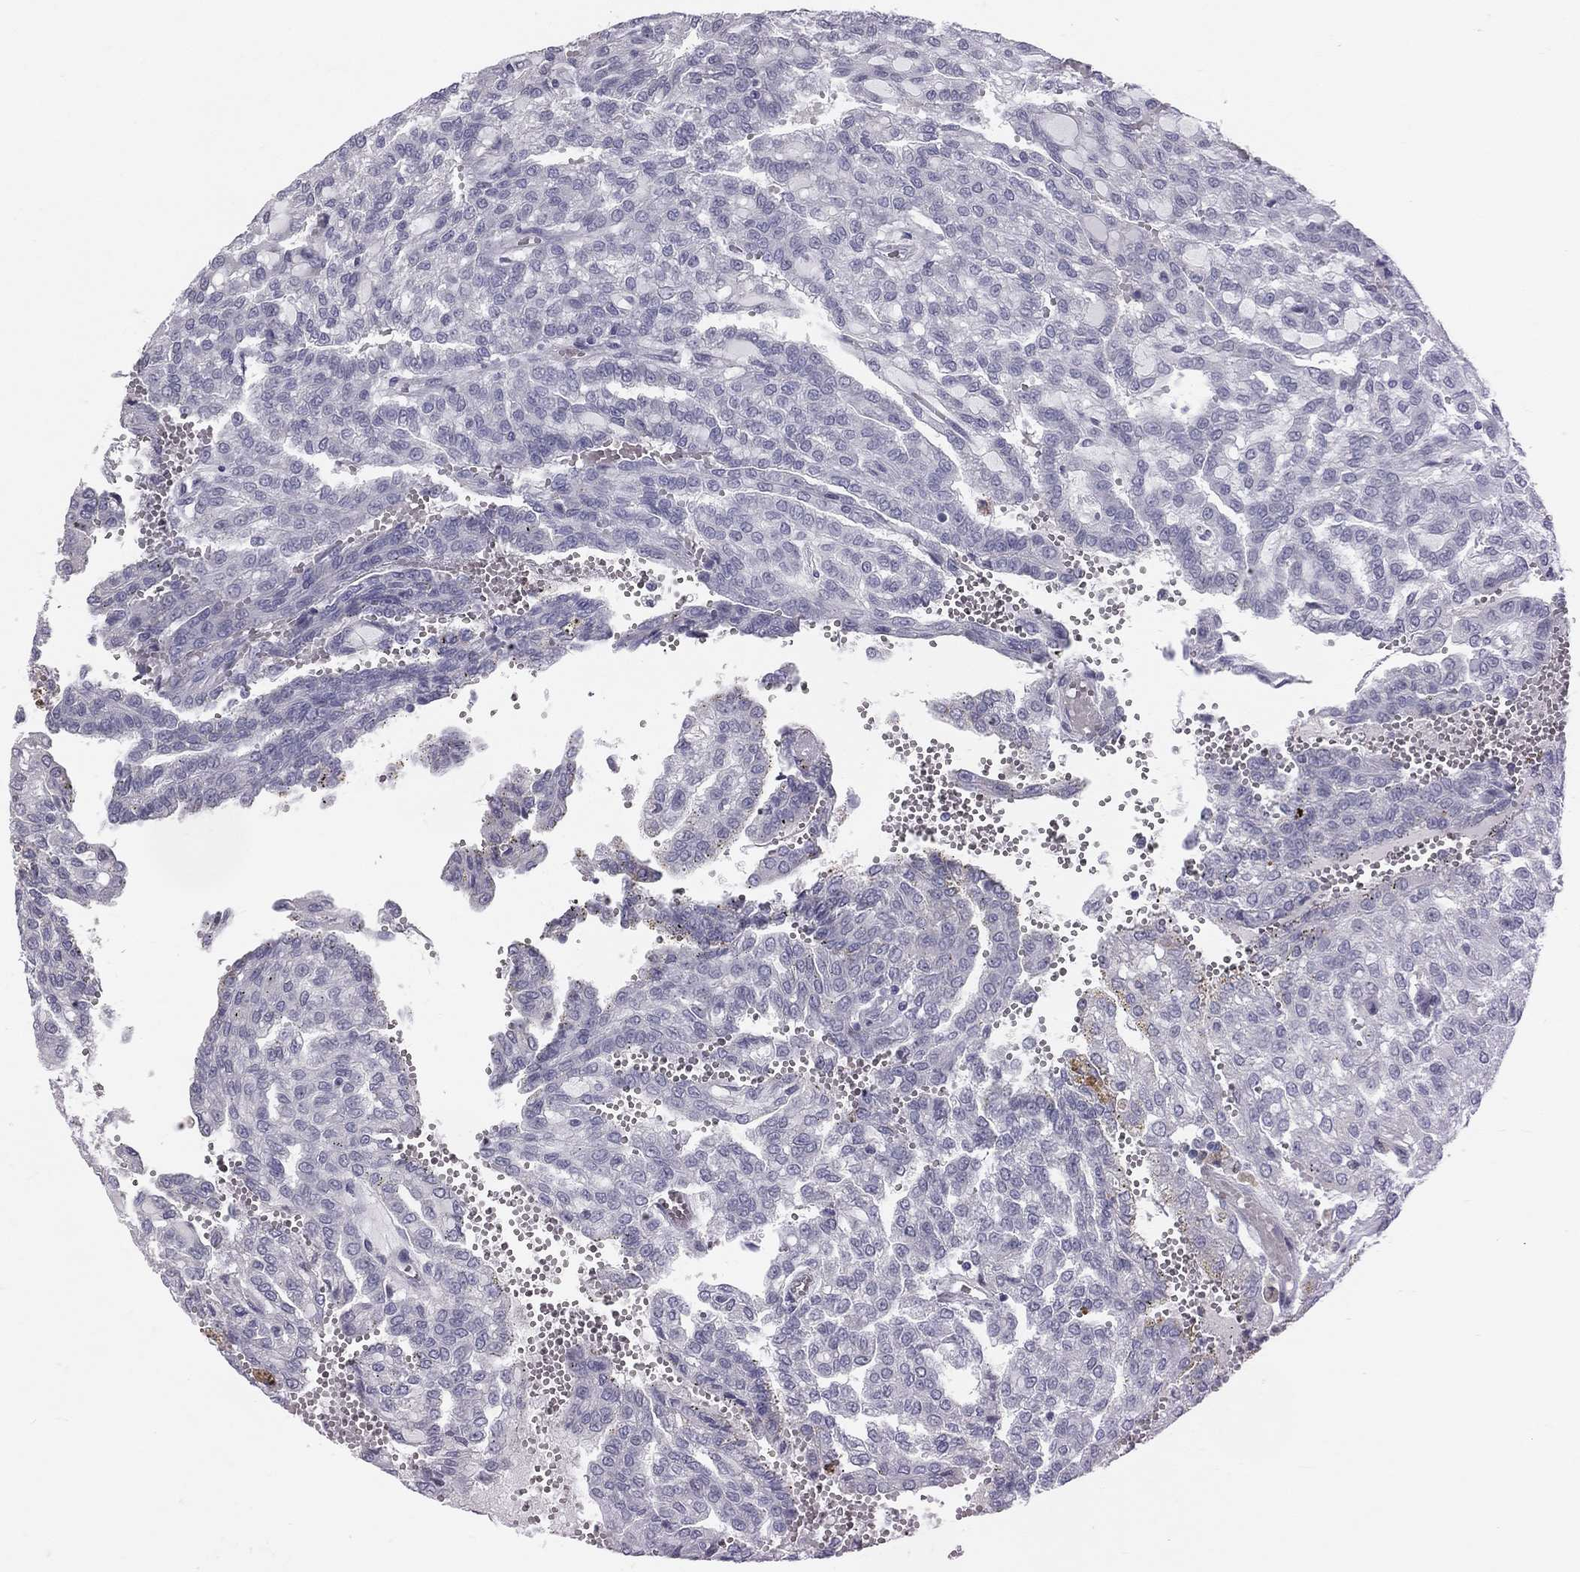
{"staining": {"intensity": "negative", "quantity": "none", "location": "none"}, "tissue": "renal cancer", "cell_type": "Tumor cells", "image_type": "cancer", "snomed": [{"axis": "morphology", "description": "Adenocarcinoma, NOS"}, {"axis": "topography", "description": "Kidney"}], "caption": "The image exhibits no significant positivity in tumor cells of renal cancer.", "gene": "TFPI2", "patient": {"sex": "male", "age": 63}}